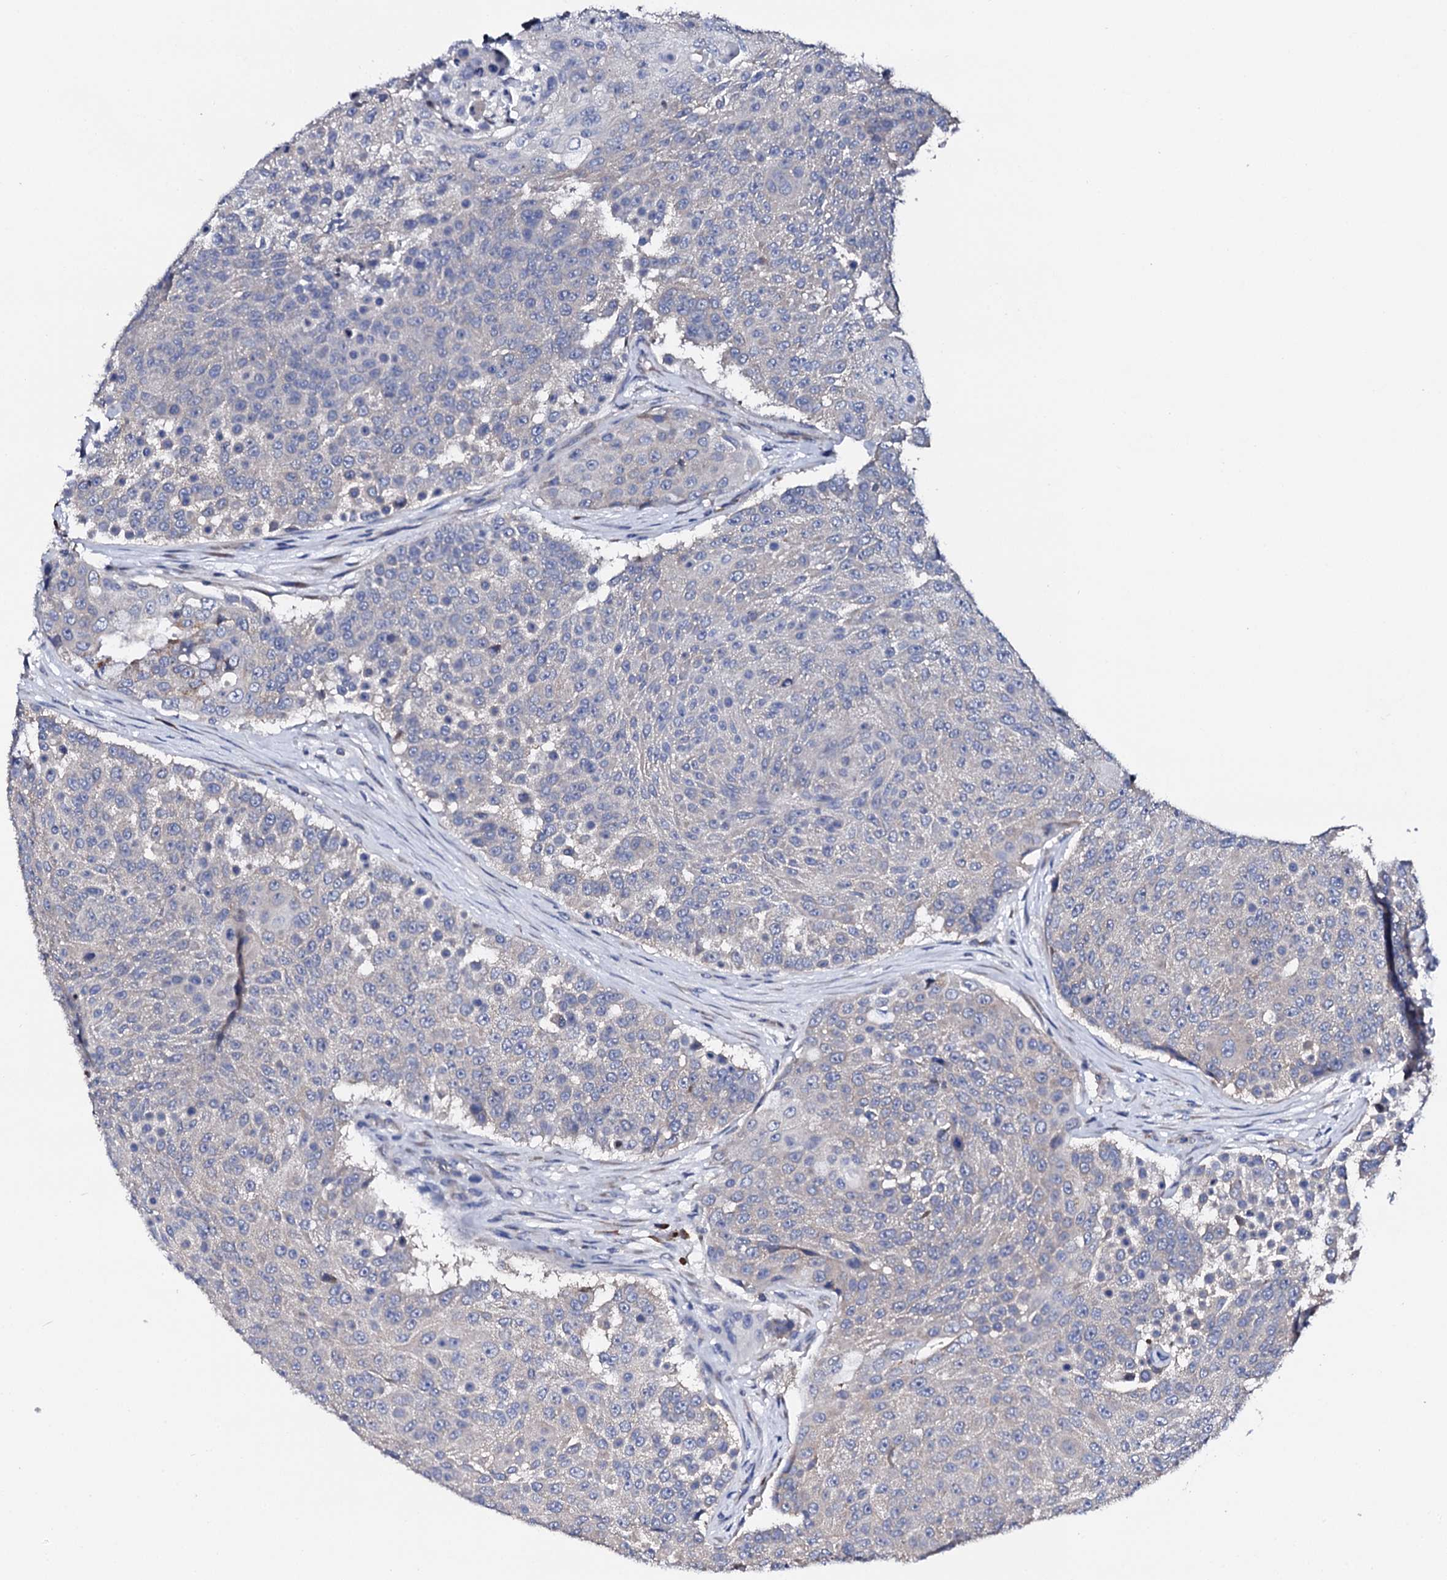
{"staining": {"intensity": "negative", "quantity": "none", "location": "none"}, "tissue": "urothelial cancer", "cell_type": "Tumor cells", "image_type": "cancer", "snomed": [{"axis": "morphology", "description": "Urothelial carcinoma, High grade"}, {"axis": "topography", "description": "Urinary bladder"}], "caption": "Tumor cells show no significant protein staining in urothelial cancer. (DAB IHC visualized using brightfield microscopy, high magnification).", "gene": "NUP58", "patient": {"sex": "female", "age": 63}}